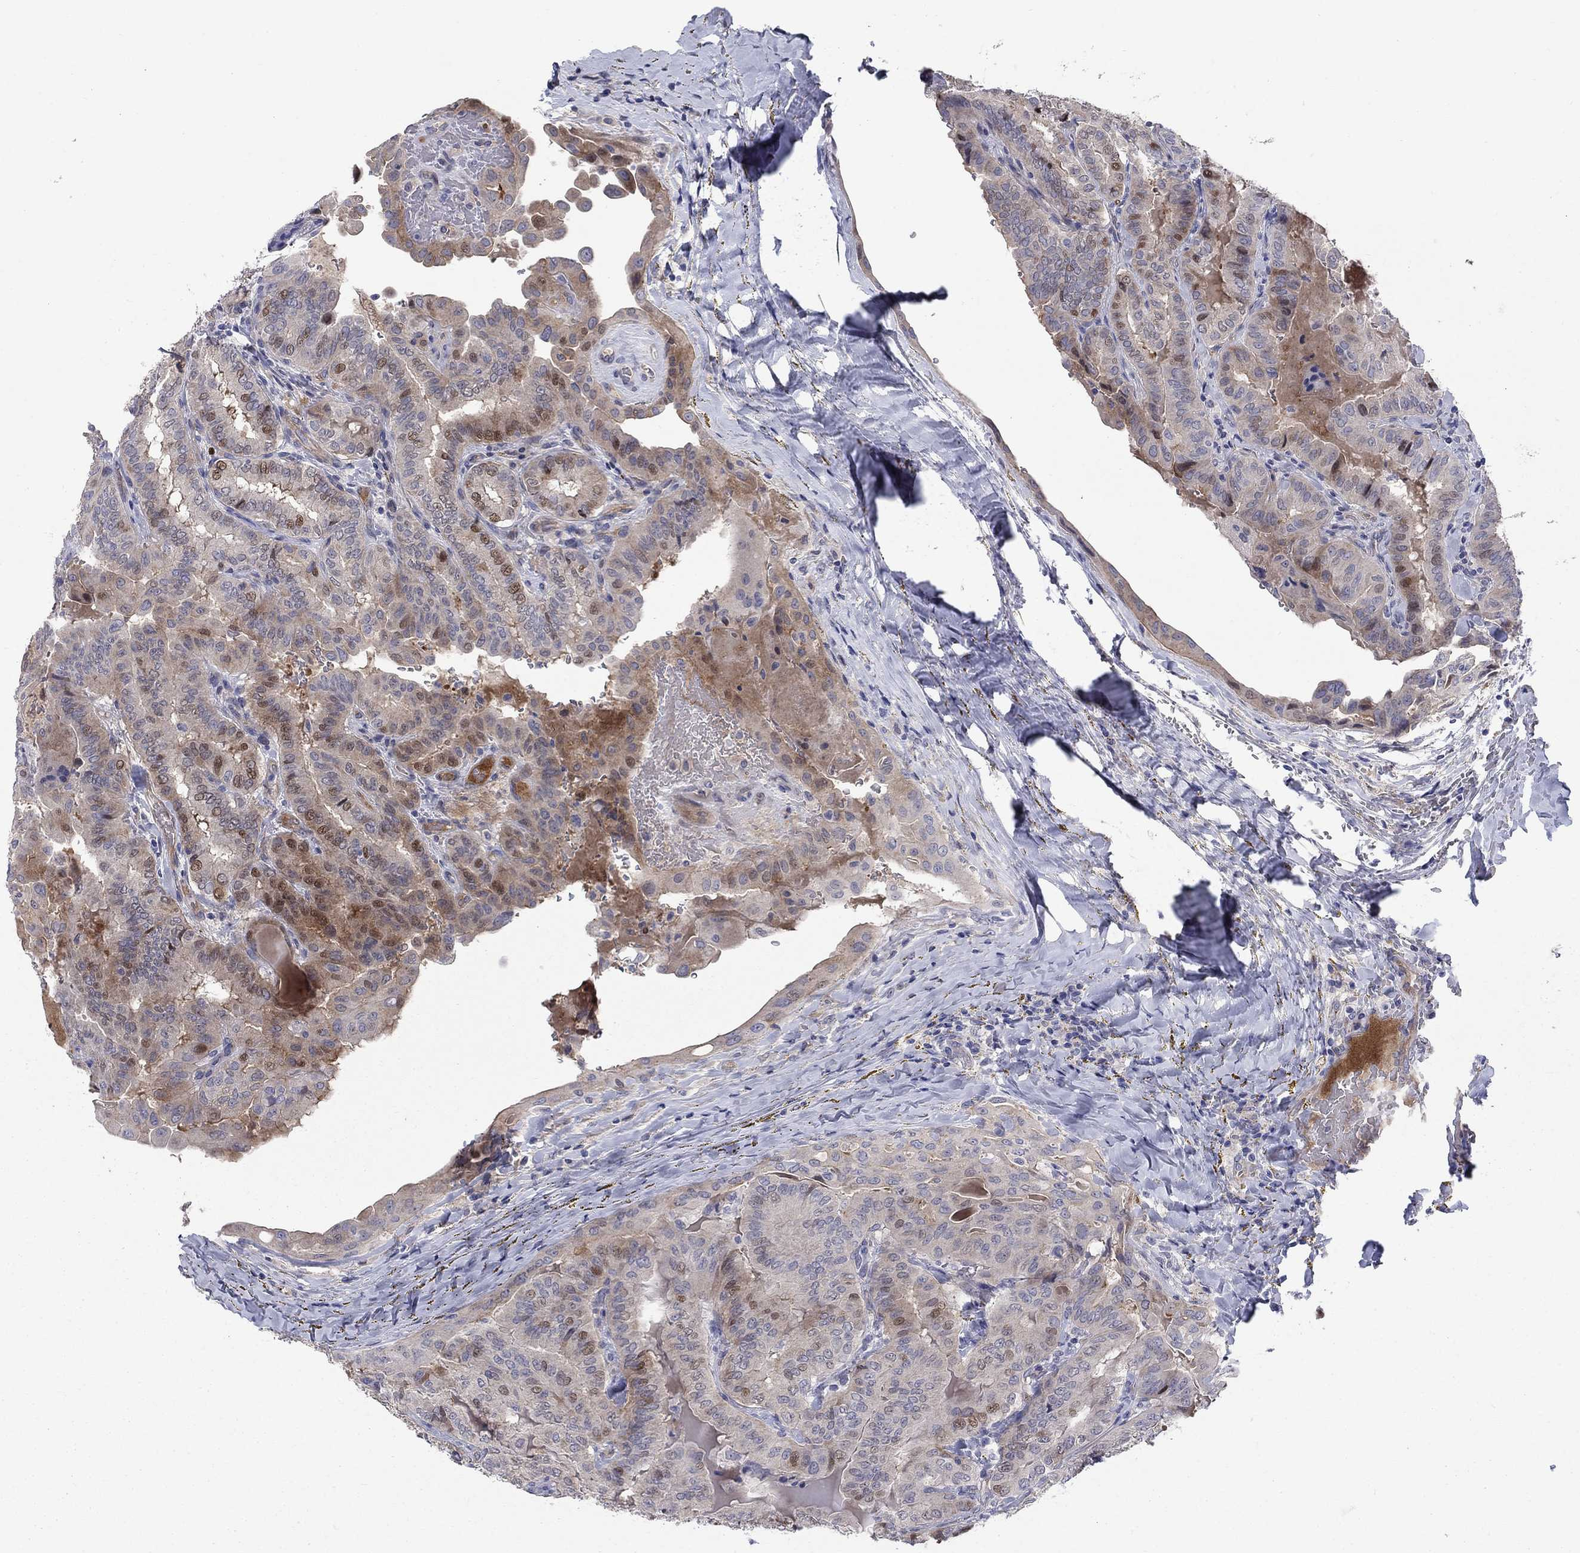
{"staining": {"intensity": "moderate", "quantity": "<25%", "location": "cytoplasmic/membranous,nuclear"}, "tissue": "thyroid cancer", "cell_type": "Tumor cells", "image_type": "cancer", "snomed": [{"axis": "morphology", "description": "Papillary adenocarcinoma, NOS"}, {"axis": "topography", "description": "Thyroid gland"}], "caption": "A brown stain shows moderate cytoplasmic/membranous and nuclear expression of a protein in human thyroid cancer tumor cells. (DAB IHC with brightfield microscopy, high magnification).", "gene": "SLC1A1", "patient": {"sex": "female", "age": 68}}